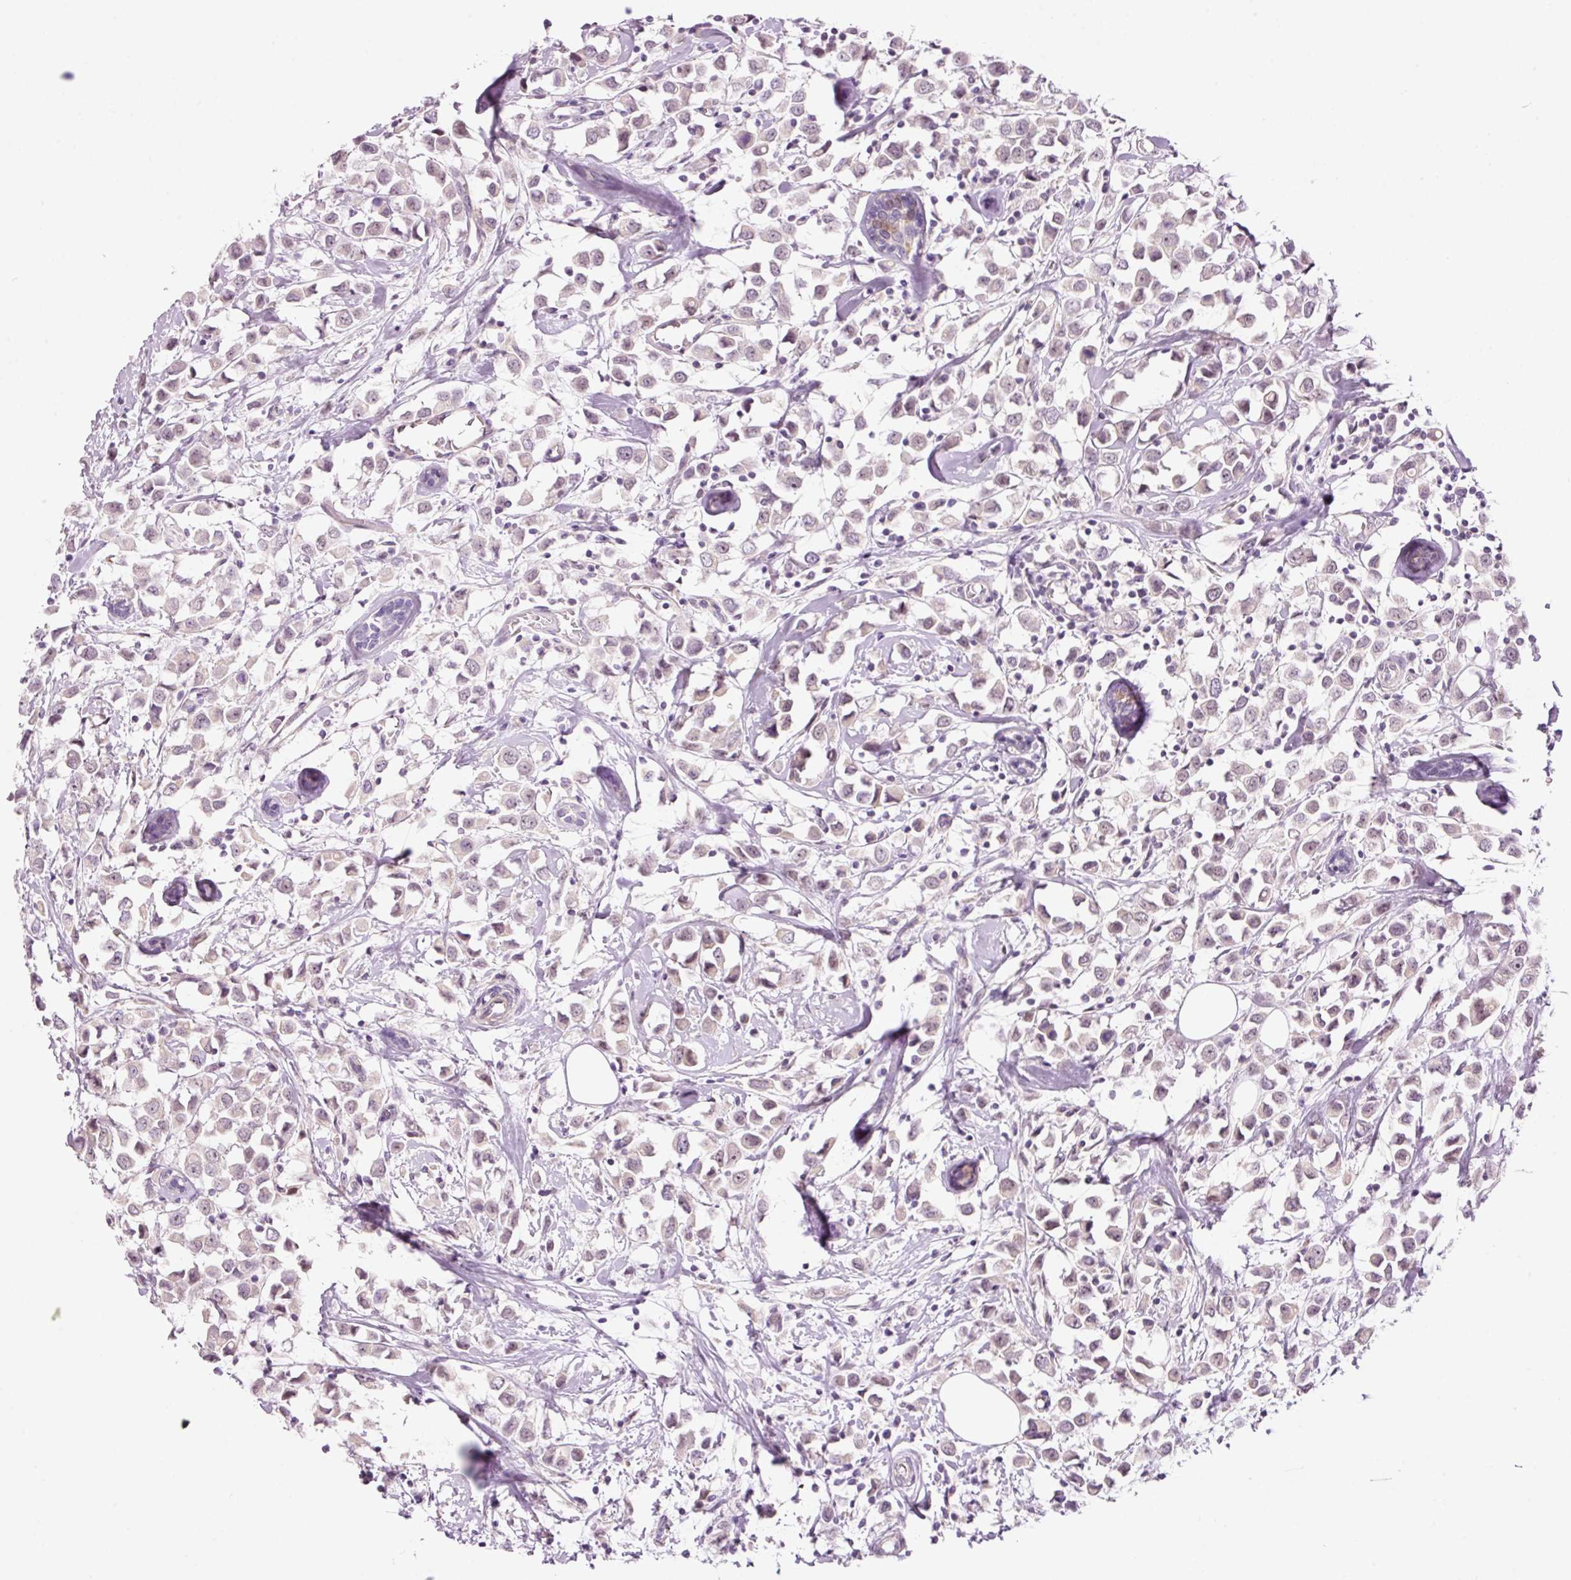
{"staining": {"intensity": "weak", "quantity": ">75%", "location": "nuclear"}, "tissue": "breast cancer", "cell_type": "Tumor cells", "image_type": "cancer", "snomed": [{"axis": "morphology", "description": "Duct carcinoma"}, {"axis": "topography", "description": "Breast"}], "caption": "Breast cancer was stained to show a protein in brown. There is low levels of weak nuclear expression in approximately >75% of tumor cells.", "gene": "GCG", "patient": {"sex": "female", "age": 61}}